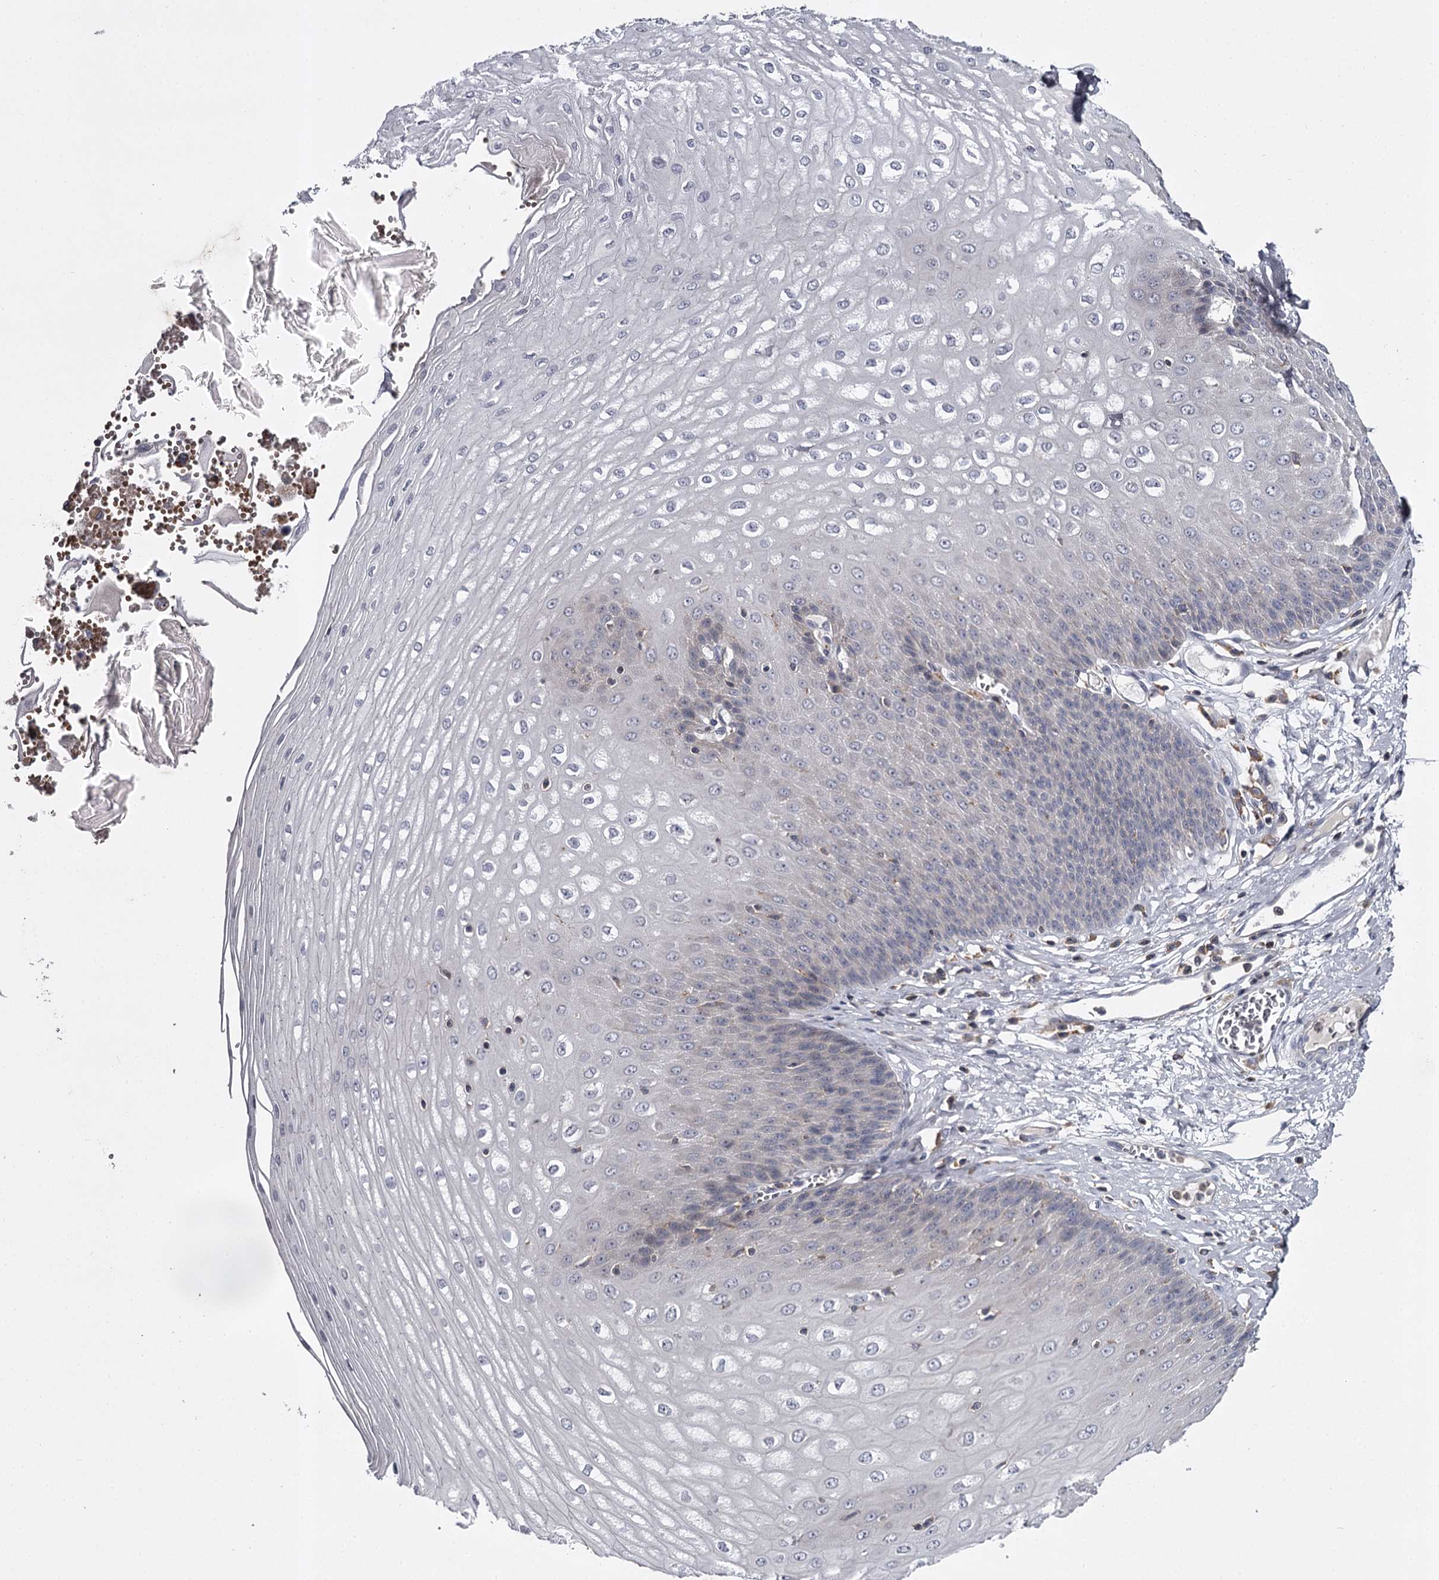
{"staining": {"intensity": "weak", "quantity": "<25%", "location": "cytoplasmic/membranous"}, "tissue": "esophagus", "cell_type": "Squamous epithelial cells", "image_type": "normal", "snomed": [{"axis": "morphology", "description": "Normal tissue, NOS"}, {"axis": "topography", "description": "Esophagus"}], "caption": "IHC of benign esophagus exhibits no positivity in squamous epithelial cells. The staining was performed using DAB (3,3'-diaminobenzidine) to visualize the protein expression in brown, while the nuclei were stained in blue with hematoxylin (Magnification: 20x).", "gene": "RASSF6", "patient": {"sex": "male", "age": 60}}